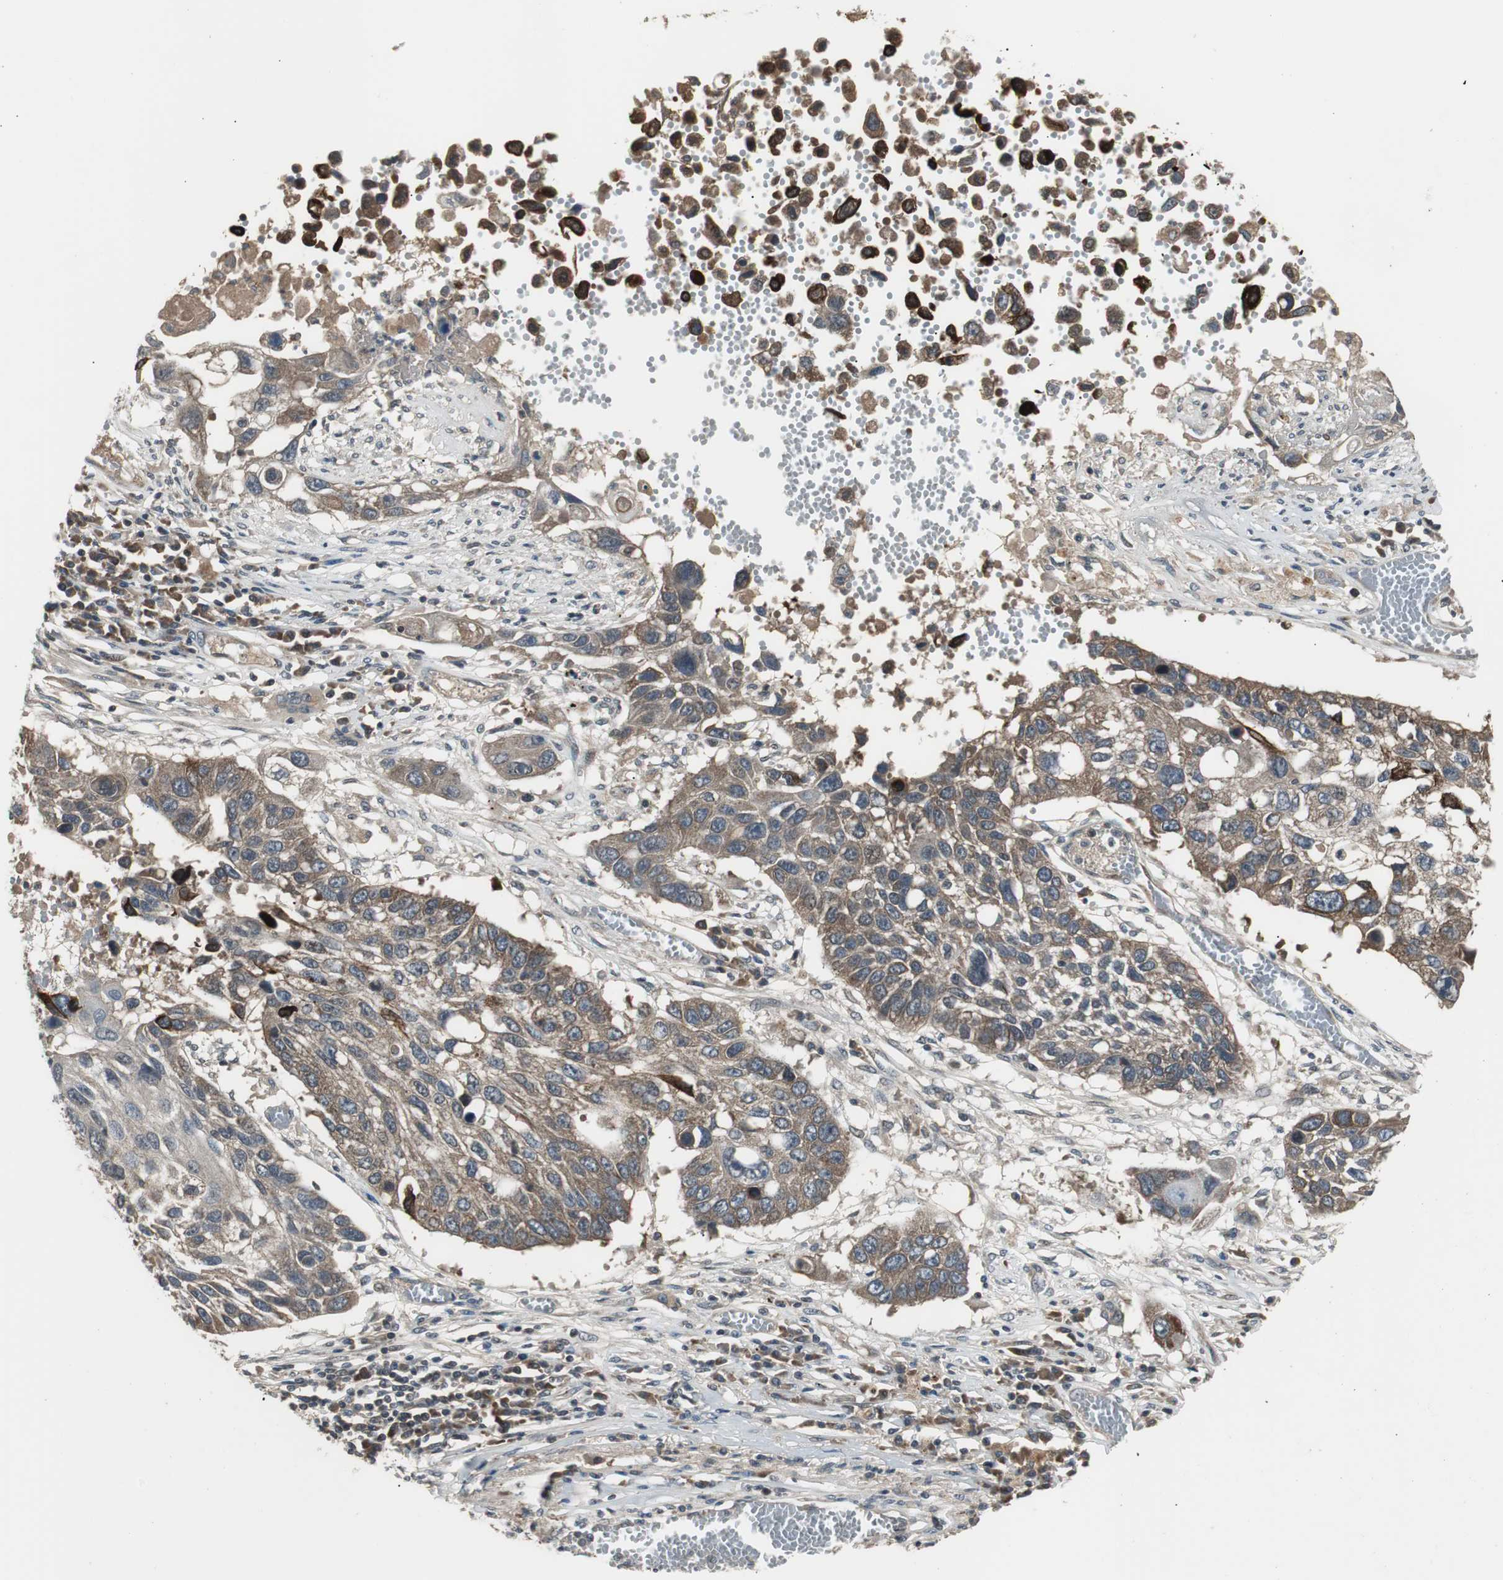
{"staining": {"intensity": "weak", "quantity": ">75%", "location": "cytoplasmic/membranous"}, "tissue": "lung cancer", "cell_type": "Tumor cells", "image_type": "cancer", "snomed": [{"axis": "morphology", "description": "Squamous cell carcinoma, NOS"}, {"axis": "topography", "description": "Lung"}], "caption": "Lung cancer stained with a brown dye reveals weak cytoplasmic/membranous positive positivity in approximately >75% of tumor cells.", "gene": "ZMPSTE24", "patient": {"sex": "male", "age": 71}}